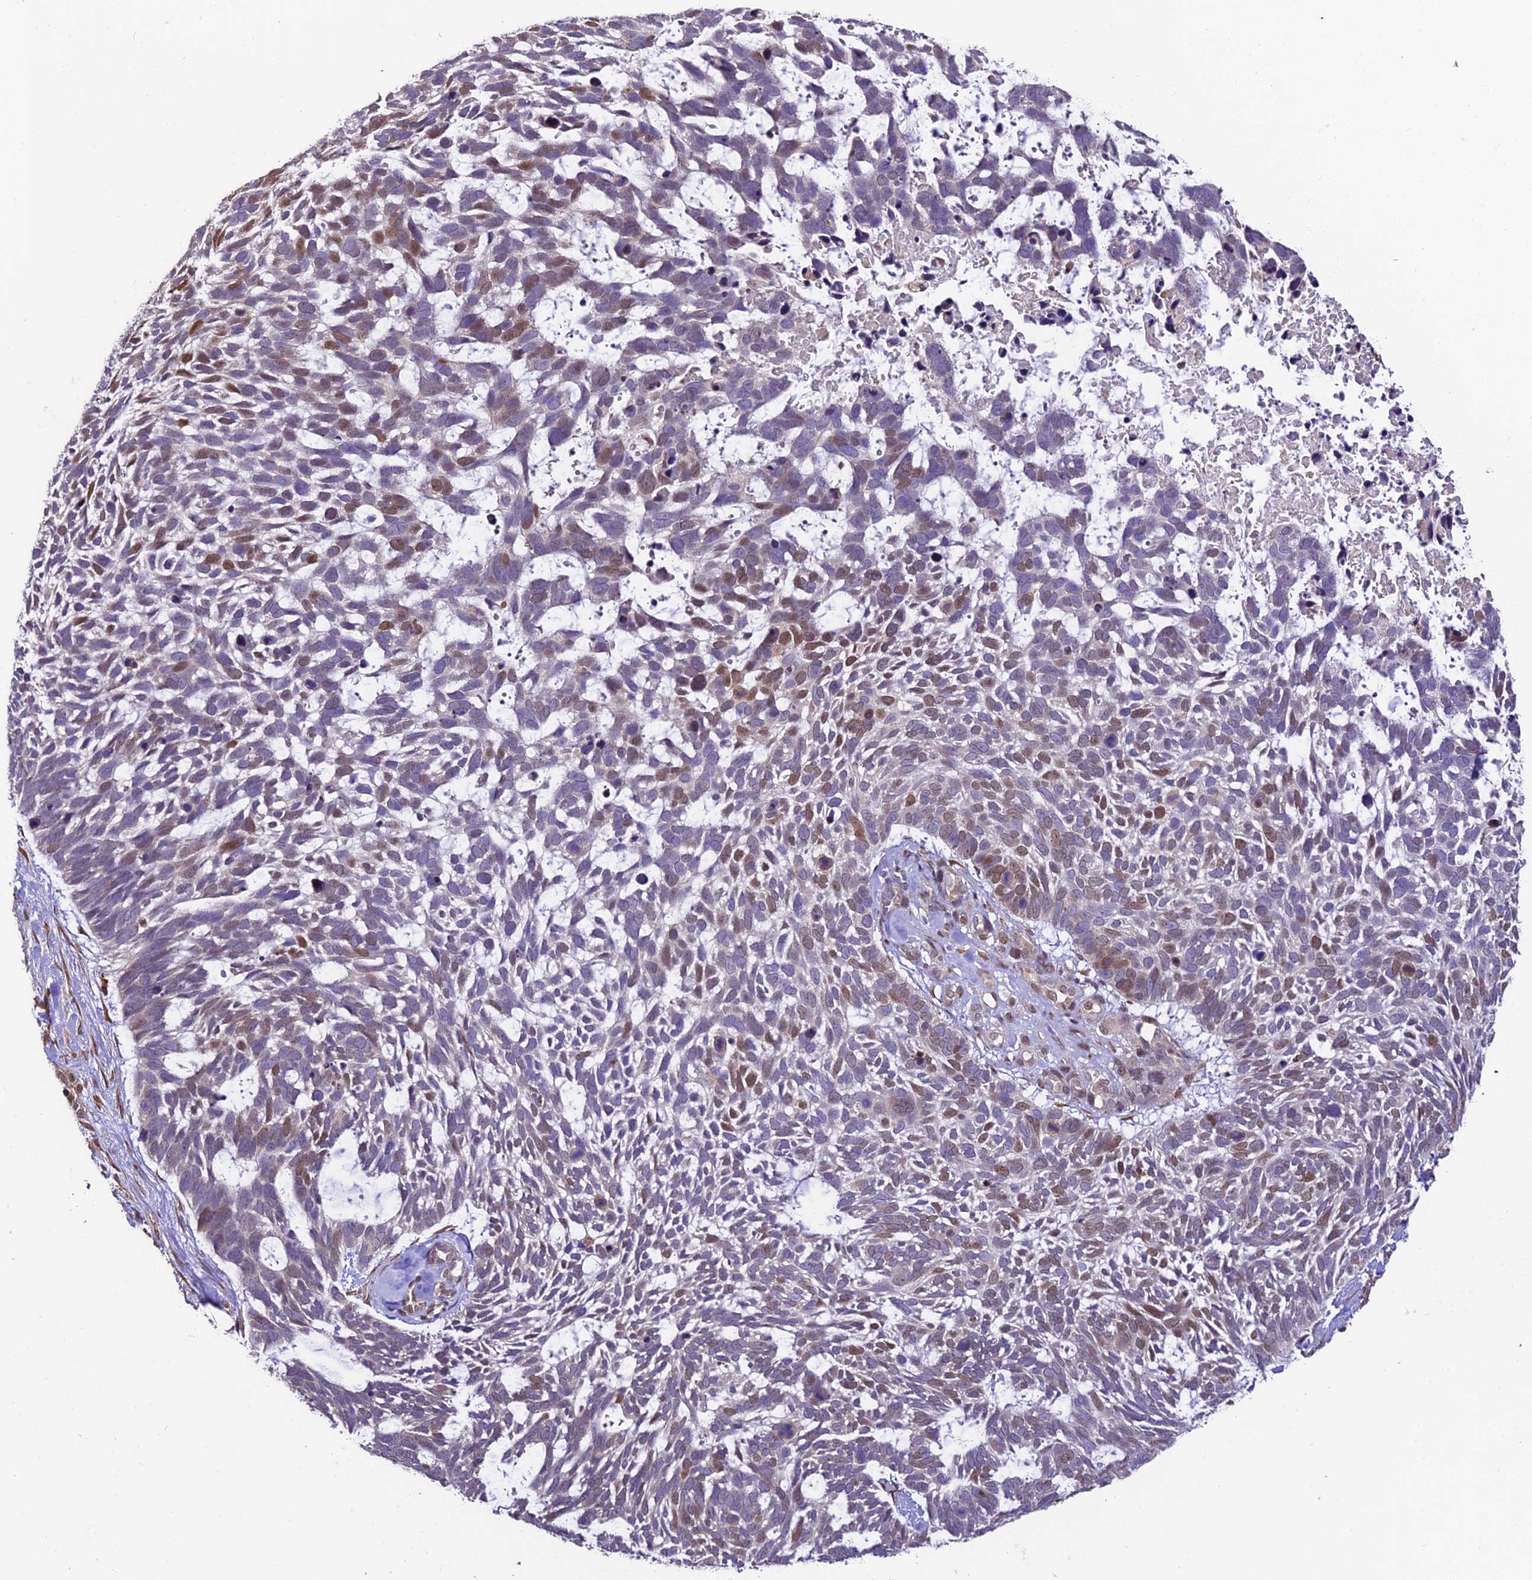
{"staining": {"intensity": "moderate", "quantity": "<25%", "location": "nuclear"}, "tissue": "skin cancer", "cell_type": "Tumor cells", "image_type": "cancer", "snomed": [{"axis": "morphology", "description": "Basal cell carcinoma"}, {"axis": "topography", "description": "Skin"}], "caption": "Tumor cells display low levels of moderate nuclear expression in about <25% of cells in skin basal cell carcinoma.", "gene": "TRIM22", "patient": {"sex": "male", "age": 88}}